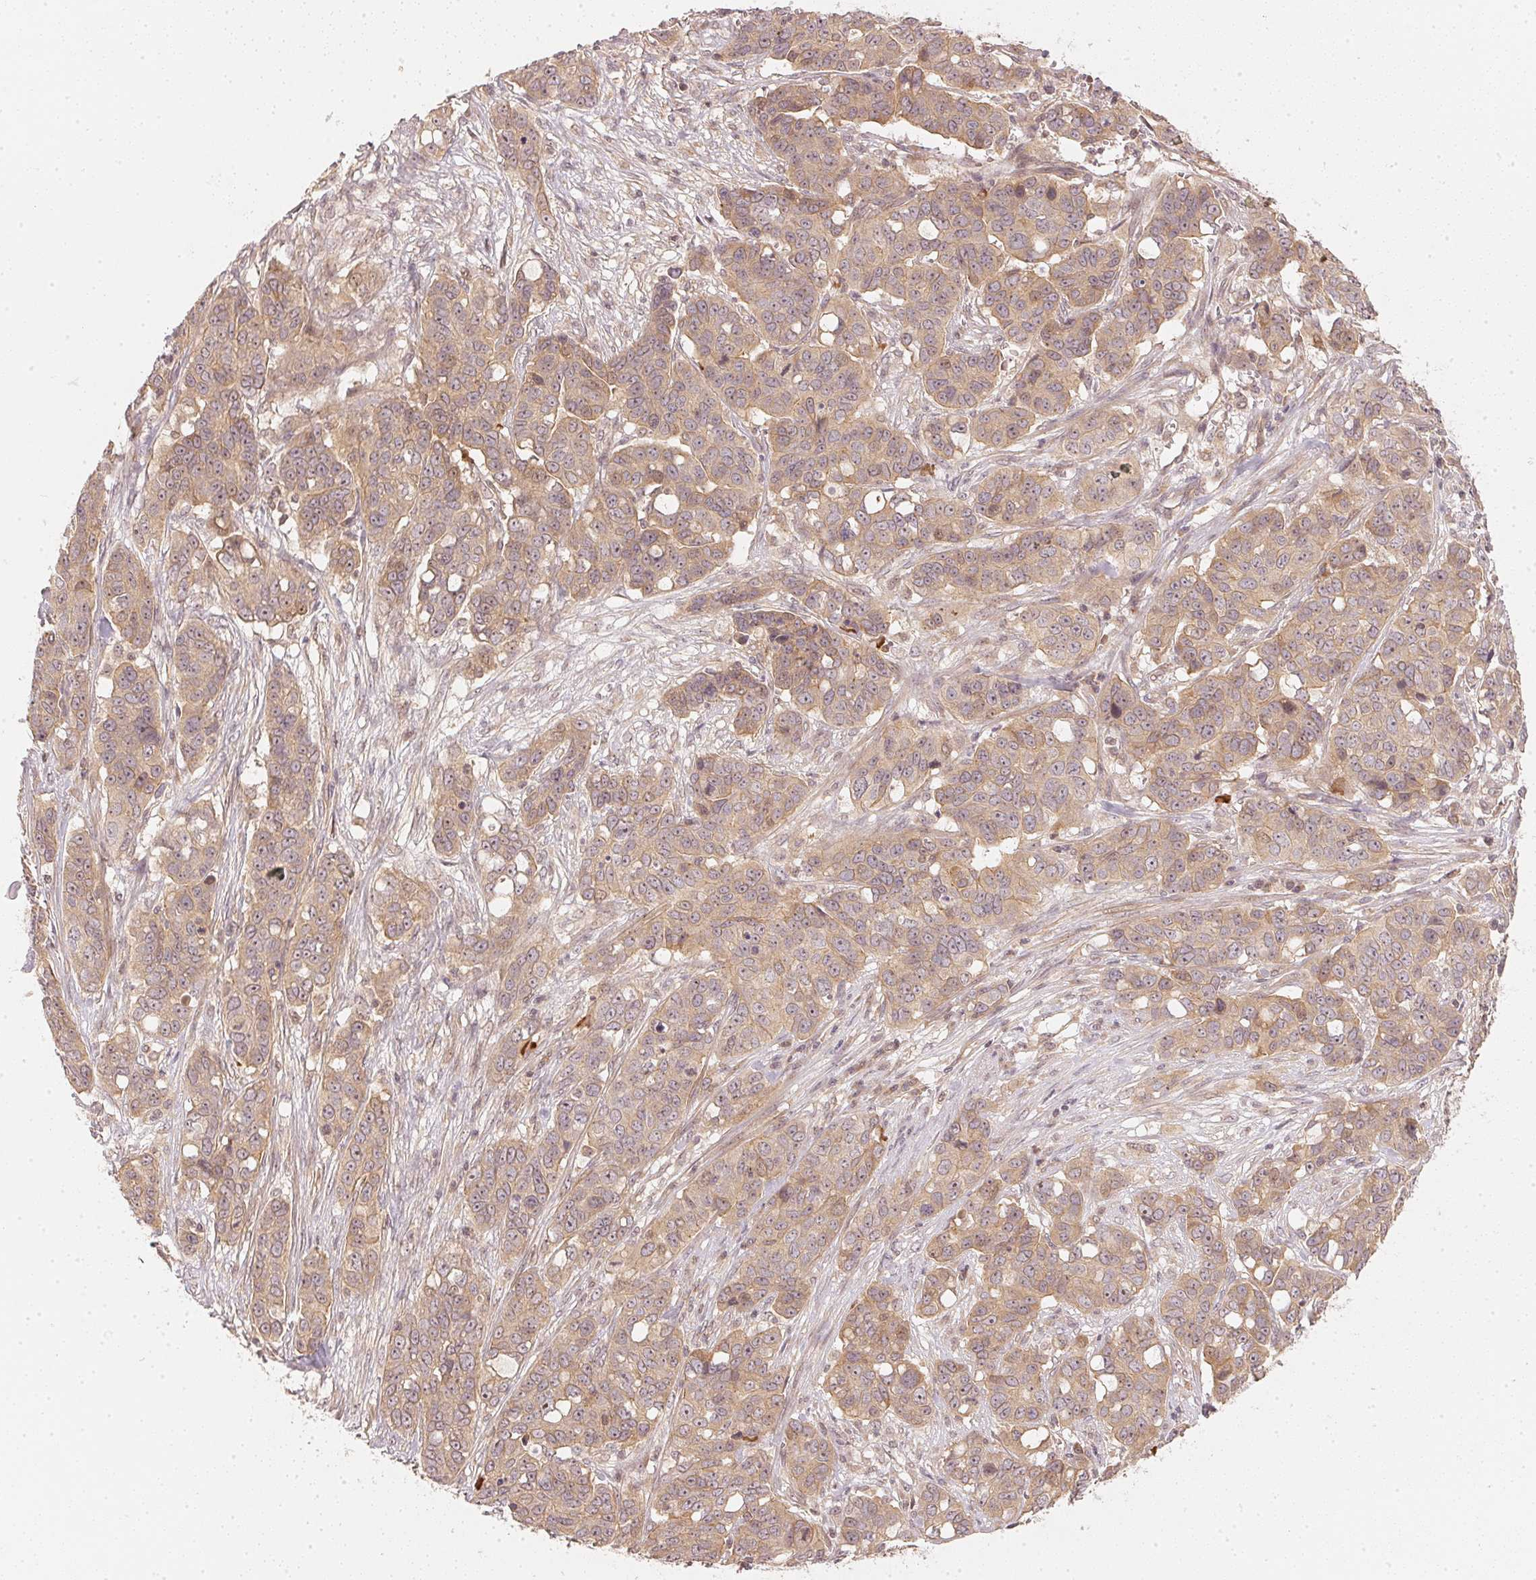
{"staining": {"intensity": "moderate", "quantity": ">75%", "location": "cytoplasmic/membranous"}, "tissue": "ovarian cancer", "cell_type": "Tumor cells", "image_type": "cancer", "snomed": [{"axis": "morphology", "description": "Carcinoma, endometroid"}, {"axis": "topography", "description": "Ovary"}], "caption": "This is an image of immunohistochemistry (IHC) staining of ovarian endometroid carcinoma, which shows moderate positivity in the cytoplasmic/membranous of tumor cells.", "gene": "WDR54", "patient": {"sex": "female", "age": 78}}